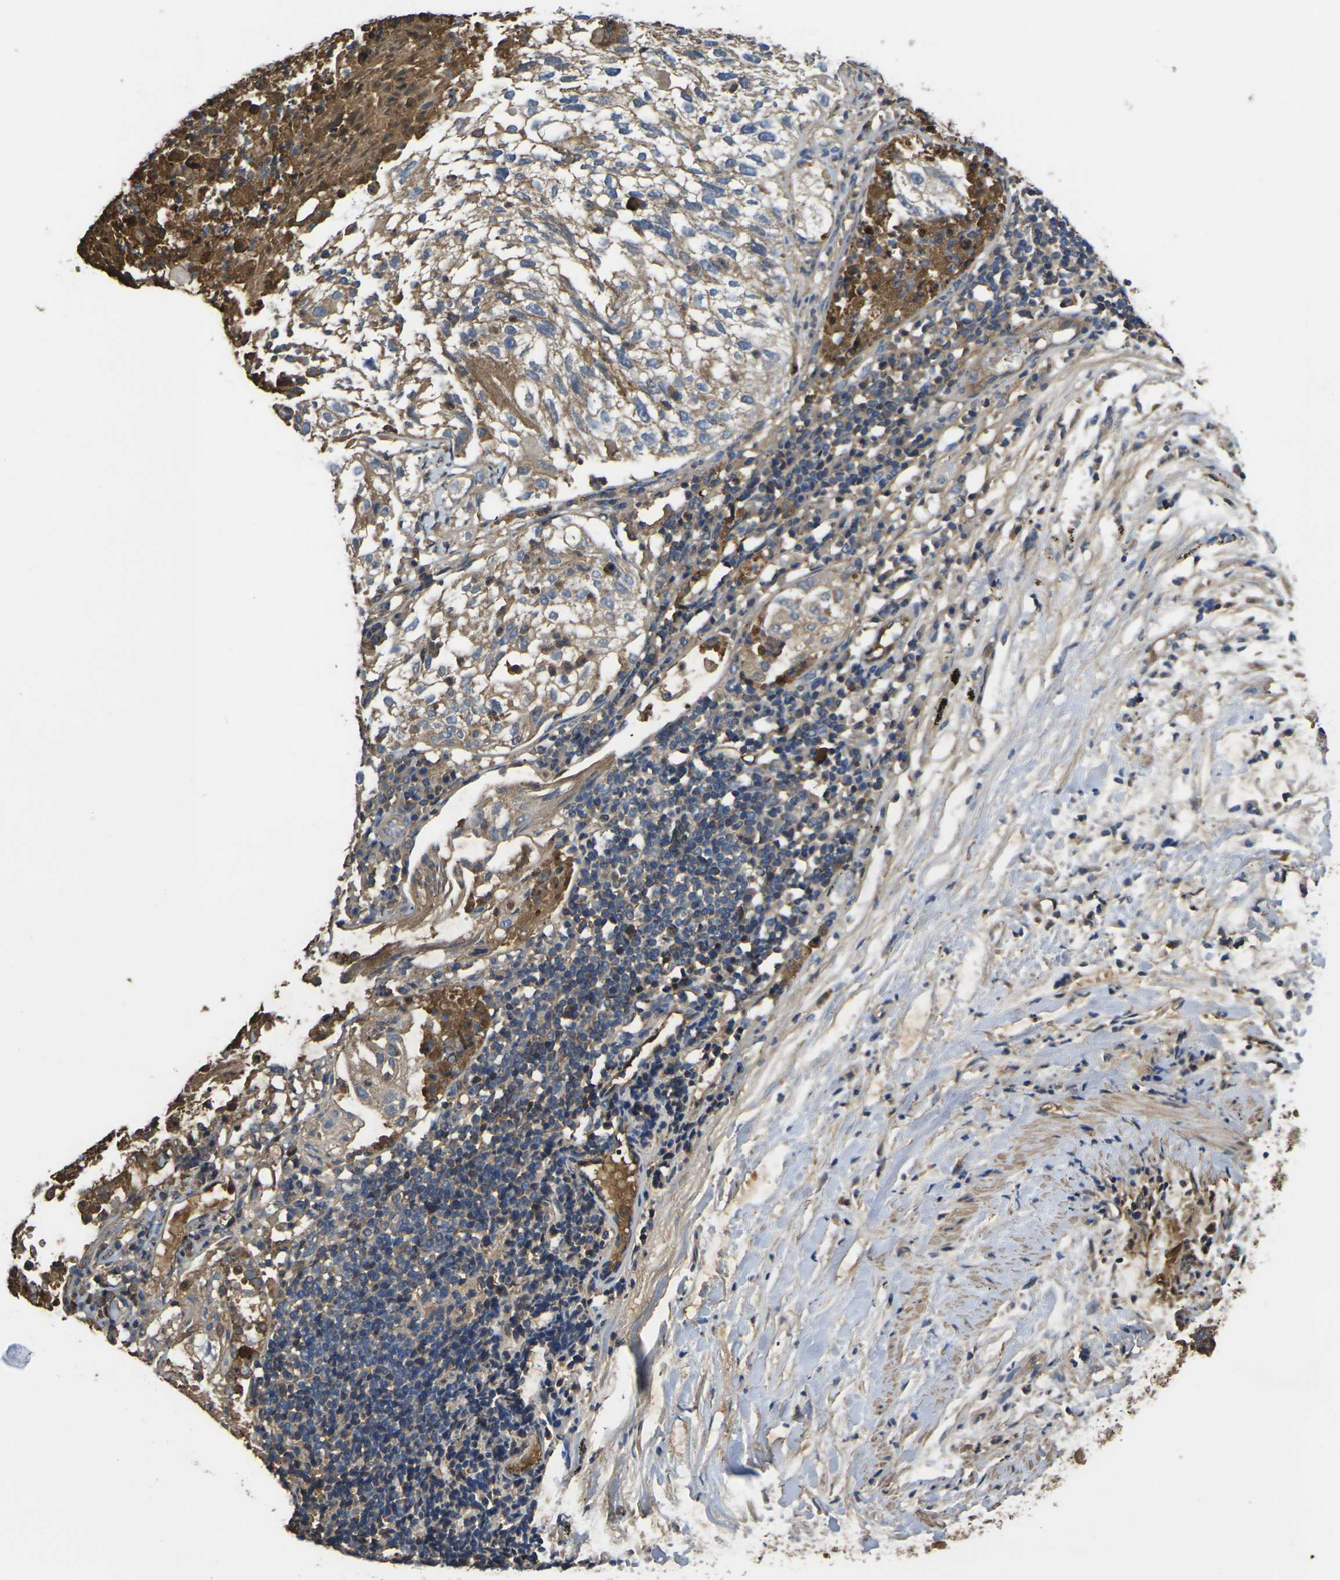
{"staining": {"intensity": "moderate", "quantity": ">75%", "location": "cytoplasmic/membranous"}, "tissue": "lung cancer", "cell_type": "Tumor cells", "image_type": "cancer", "snomed": [{"axis": "morphology", "description": "Inflammation, NOS"}, {"axis": "morphology", "description": "Squamous cell carcinoma, NOS"}, {"axis": "topography", "description": "Lymph node"}, {"axis": "topography", "description": "Soft tissue"}, {"axis": "topography", "description": "Lung"}], "caption": "Squamous cell carcinoma (lung) stained with a brown dye reveals moderate cytoplasmic/membranous positive staining in approximately >75% of tumor cells.", "gene": "HSPG2", "patient": {"sex": "male", "age": 66}}